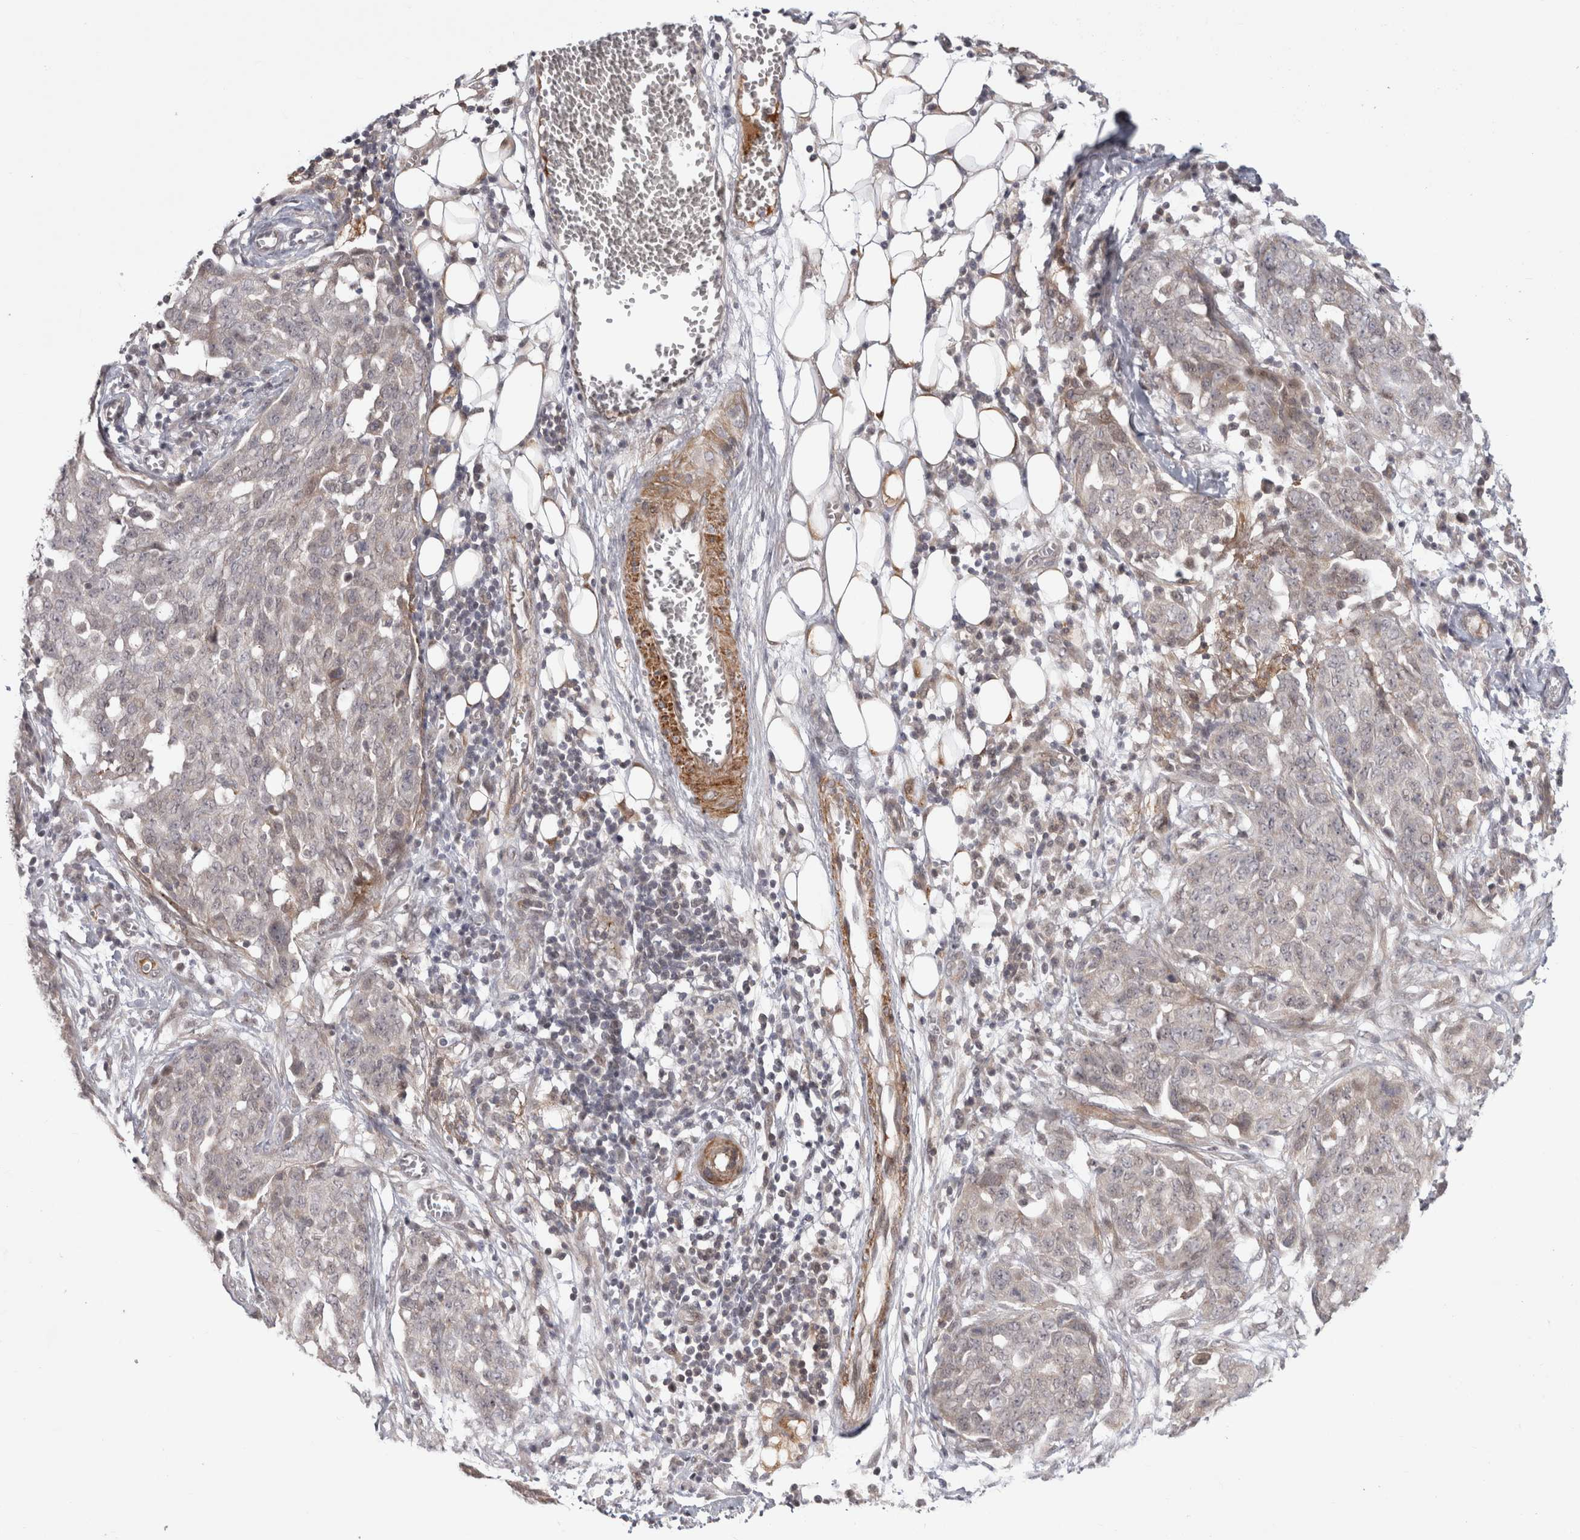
{"staining": {"intensity": "weak", "quantity": "<25%", "location": "cytoplasmic/membranous"}, "tissue": "ovarian cancer", "cell_type": "Tumor cells", "image_type": "cancer", "snomed": [{"axis": "morphology", "description": "Cystadenocarcinoma, serous, NOS"}, {"axis": "topography", "description": "Soft tissue"}, {"axis": "topography", "description": "Ovary"}], "caption": "This is an immunohistochemistry (IHC) photomicrograph of ovarian cancer (serous cystadenocarcinoma). There is no positivity in tumor cells.", "gene": "ZNF318", "patient": {"sex": "female", "age": 57}}